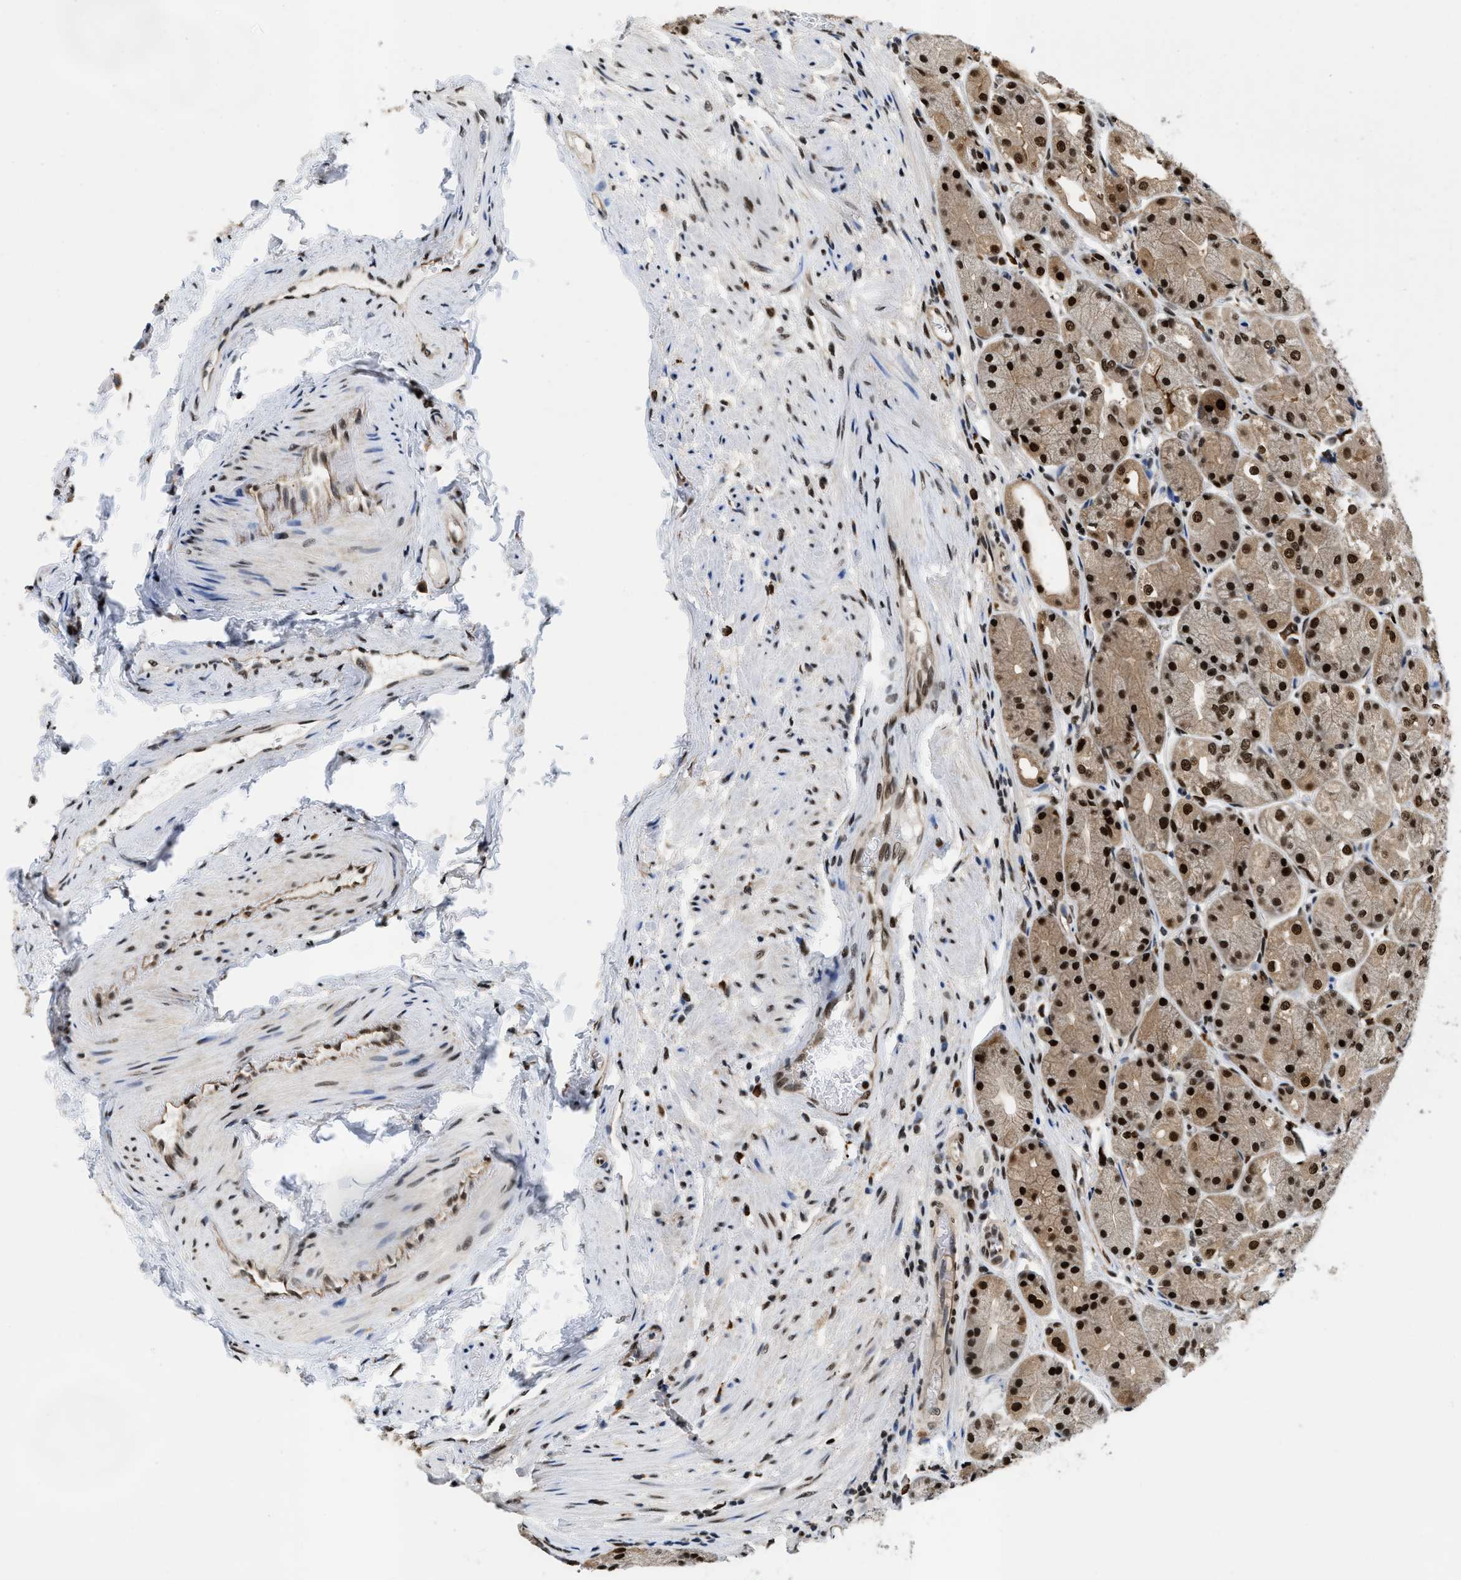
{"staining": {"intensity": "strong", "quantity": ">75%", "location": "nuclear"}, "tissue": "stomach", "cell_type": "Glandular cells", "image_type": "normal", "snomed": [{"axis": "morphology", "description": "Normal tissue, NOS"}, {"axis": "topography", "description": "Stomach, upper"}], "caption": "Stomach stained with DAB (3,3'-diaminobenzidine) immunohistochemistry displays high levels of strong nuclear expression in about >75% of glandular cells.", "gene": "SAFB", "patient": {"sex": "male", "age": 72}}